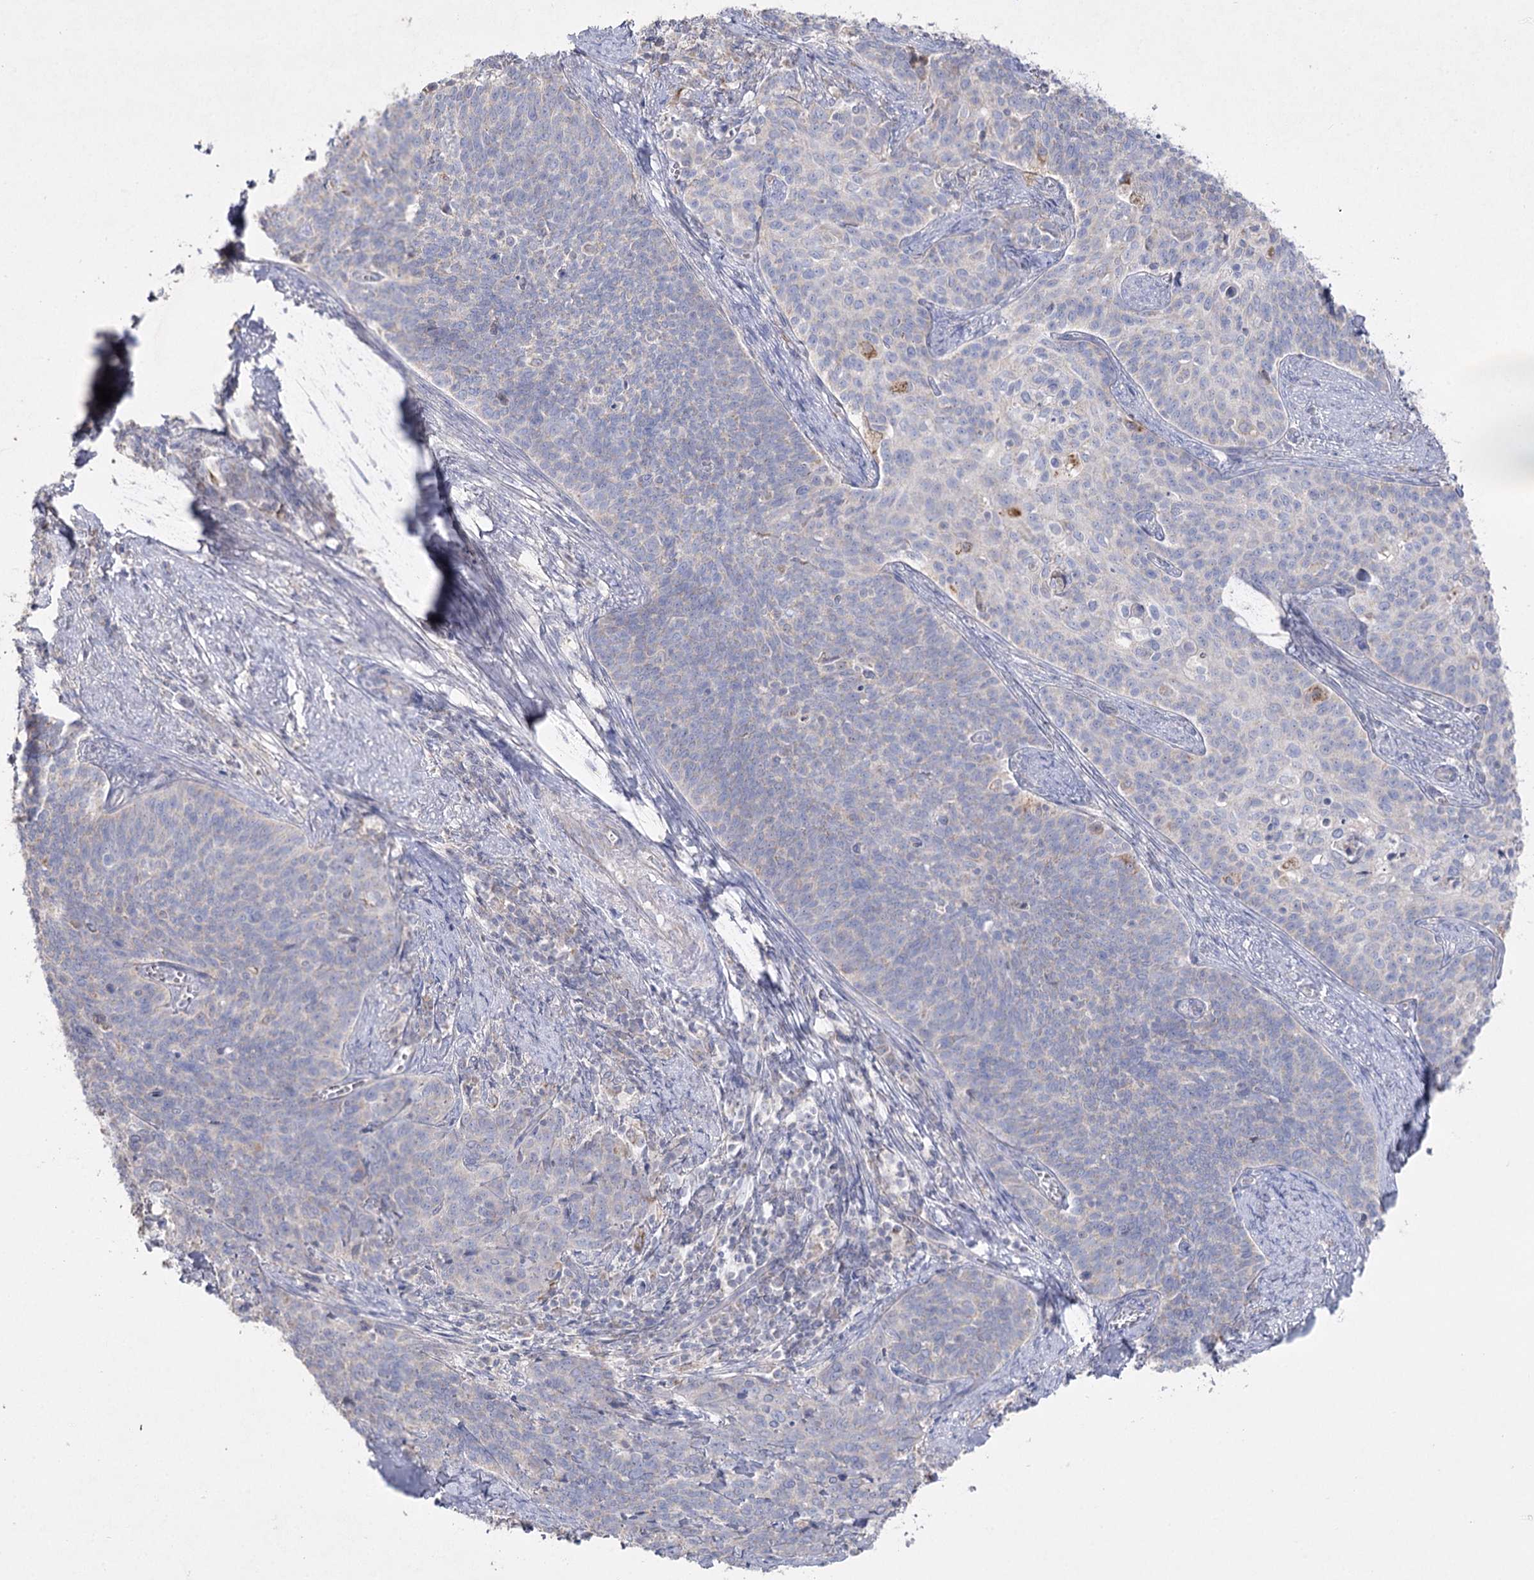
{"staining": {"intensity": "moderate", "quantity": "<25%", "location": "cytoplasmic/membranous"}, "tissue": "cervical cancer", "cell_type": "Tumor cells", "image_type": "cancer", "snomed": [{"axis": "morphology", "description": "Squamous cell carcinoma, NOS"}, {"axis": "topography", "description": "Cervix"}], "caption": "Brown immunohistochemical staining in human cervical cancer (squamous cell carcinoma) demonstrates moderate cytoplasmic/membranous staining in about <25% of tumor cells.", "gene": "TMEM187", "patient": {"sex": "female", "age": 39}}